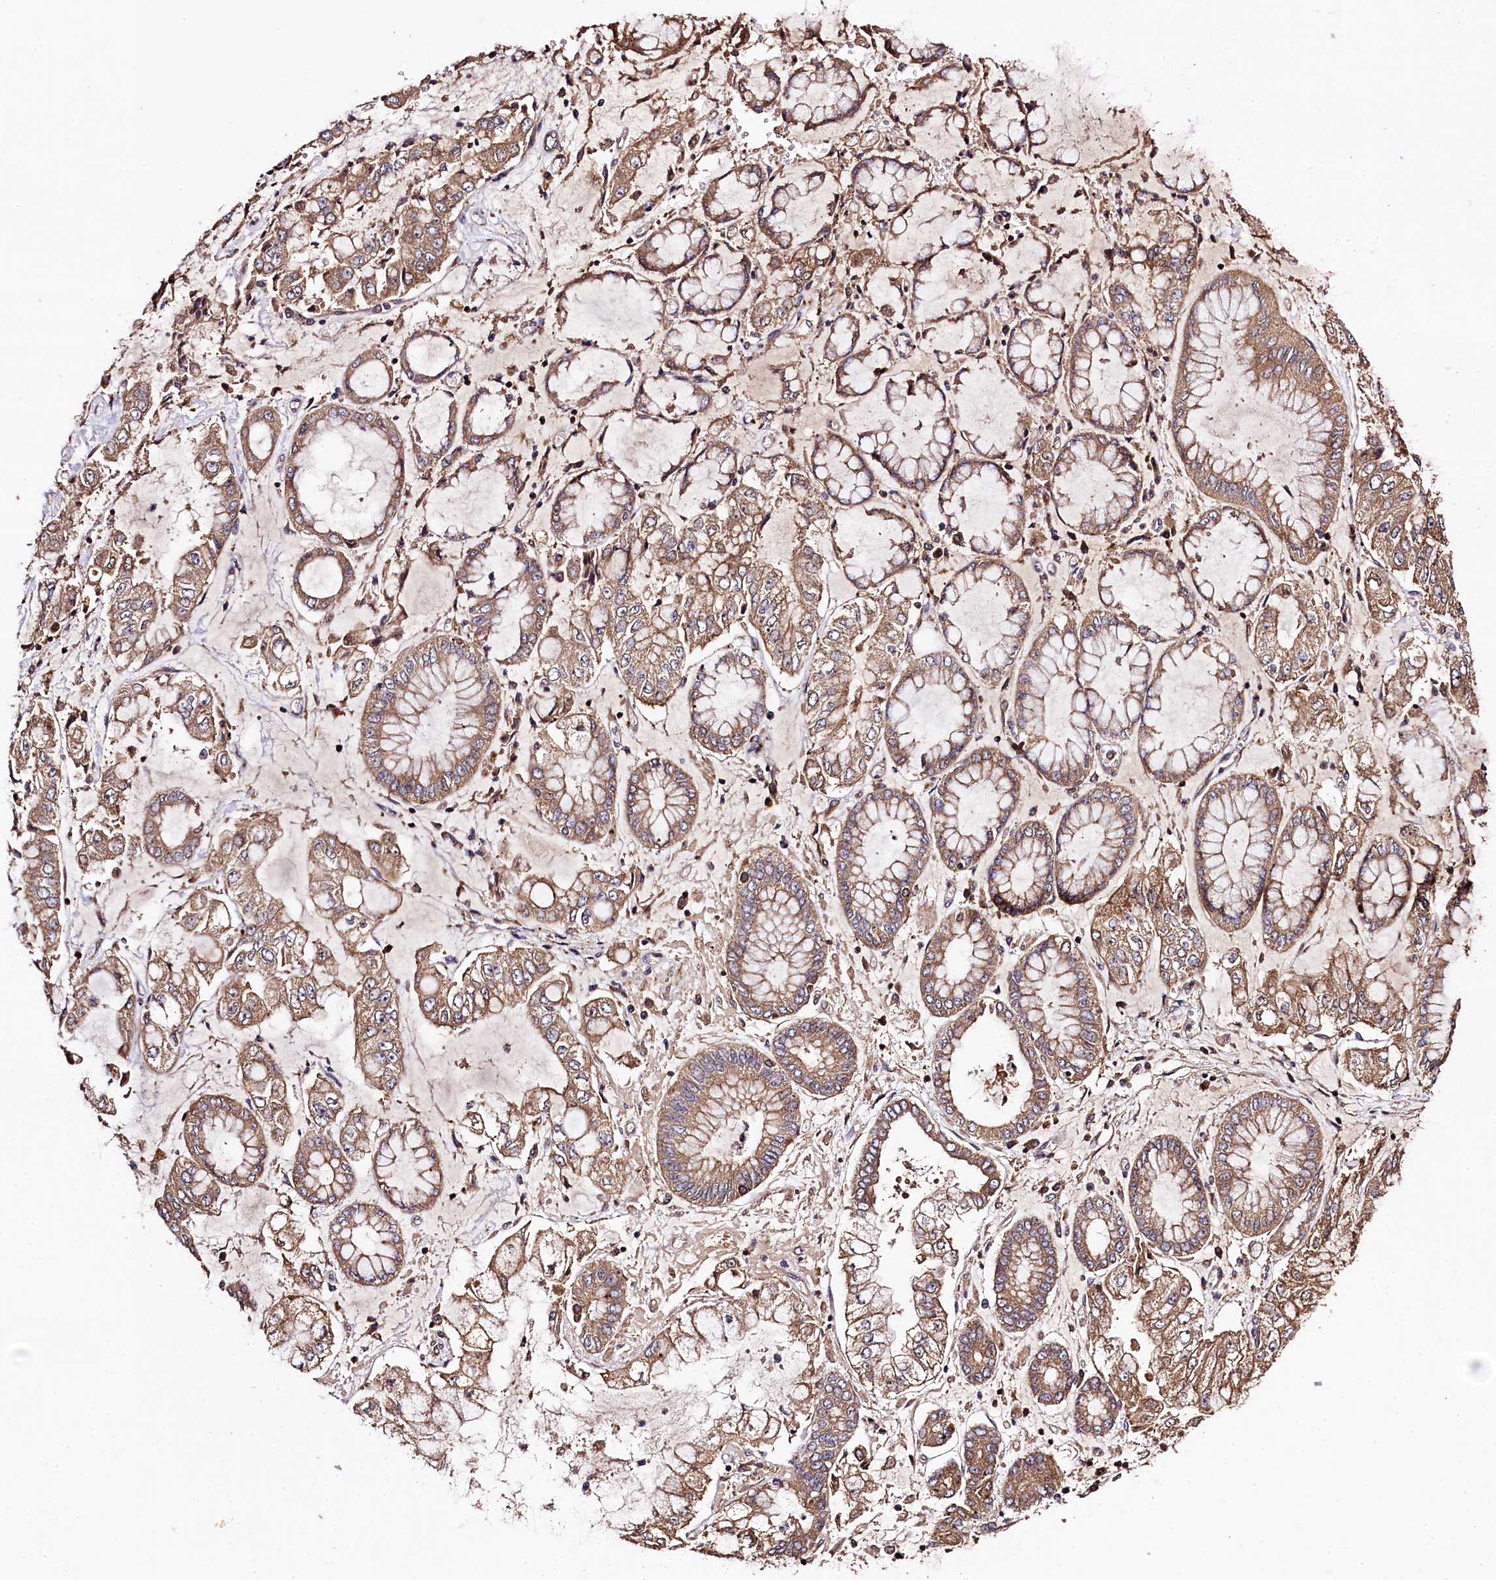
{"staining": {"intensity": "moderate", "quantity": ">75%", "location": "cytoplasmic/membranous"}, "tissue": "stomach cancer", "cell_type": "Tumor cells", "image_type": "cancer", "snomed": [{"axis": "morphology", "description": "Adenocarcinoma, NOS"}, {"axis": "topography", "description": "Stomach"}], "caption": "About >75% of tumor cells in stomach cancer (adenocarcinoma) show moderate cytoplasmic/membranous protein expression as visualized by brown immunohistochemical staining.", "gene": "KLC2", "patient": {"sex": "male", "age": 76}}